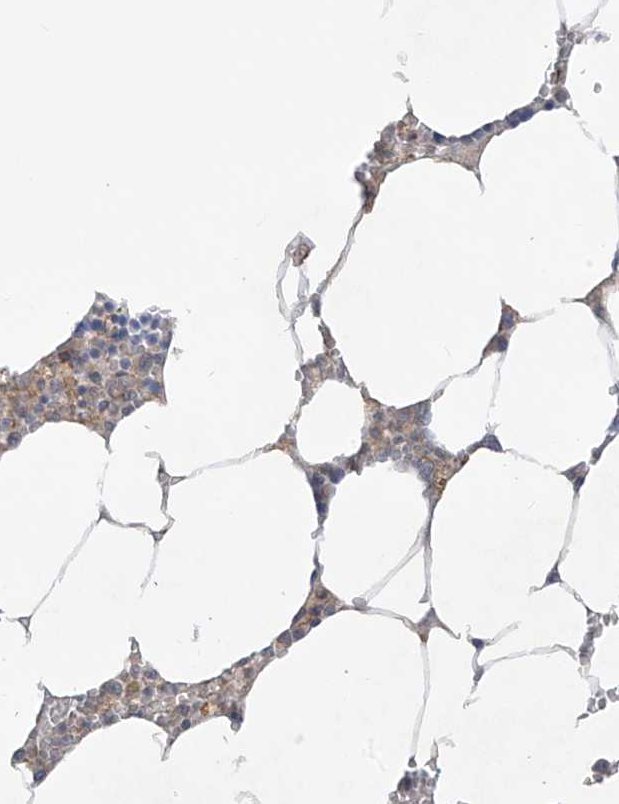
{"staining": {"intensity": "weak", "quantity": "<25%", "location": "cytoplasmic/membranous"}, "tissue": "bone marrow", "cell_type": "Hematopoietic cells", "image_type": "normal", "snomed": [{"axis": "morphology", "description": "Normal tissue, NOS"}, {"axis": "topography", "description": "Bone marrow"}], "caption": "This photomicrograph is of benign bone marrow stained with IHC to label a protein in brown with the nuclei are counter-stained blue. There is no positivity in hematopoietic cells.", "gene": "ANGEL2", "patient": {"sex": "male", "age": 70}}